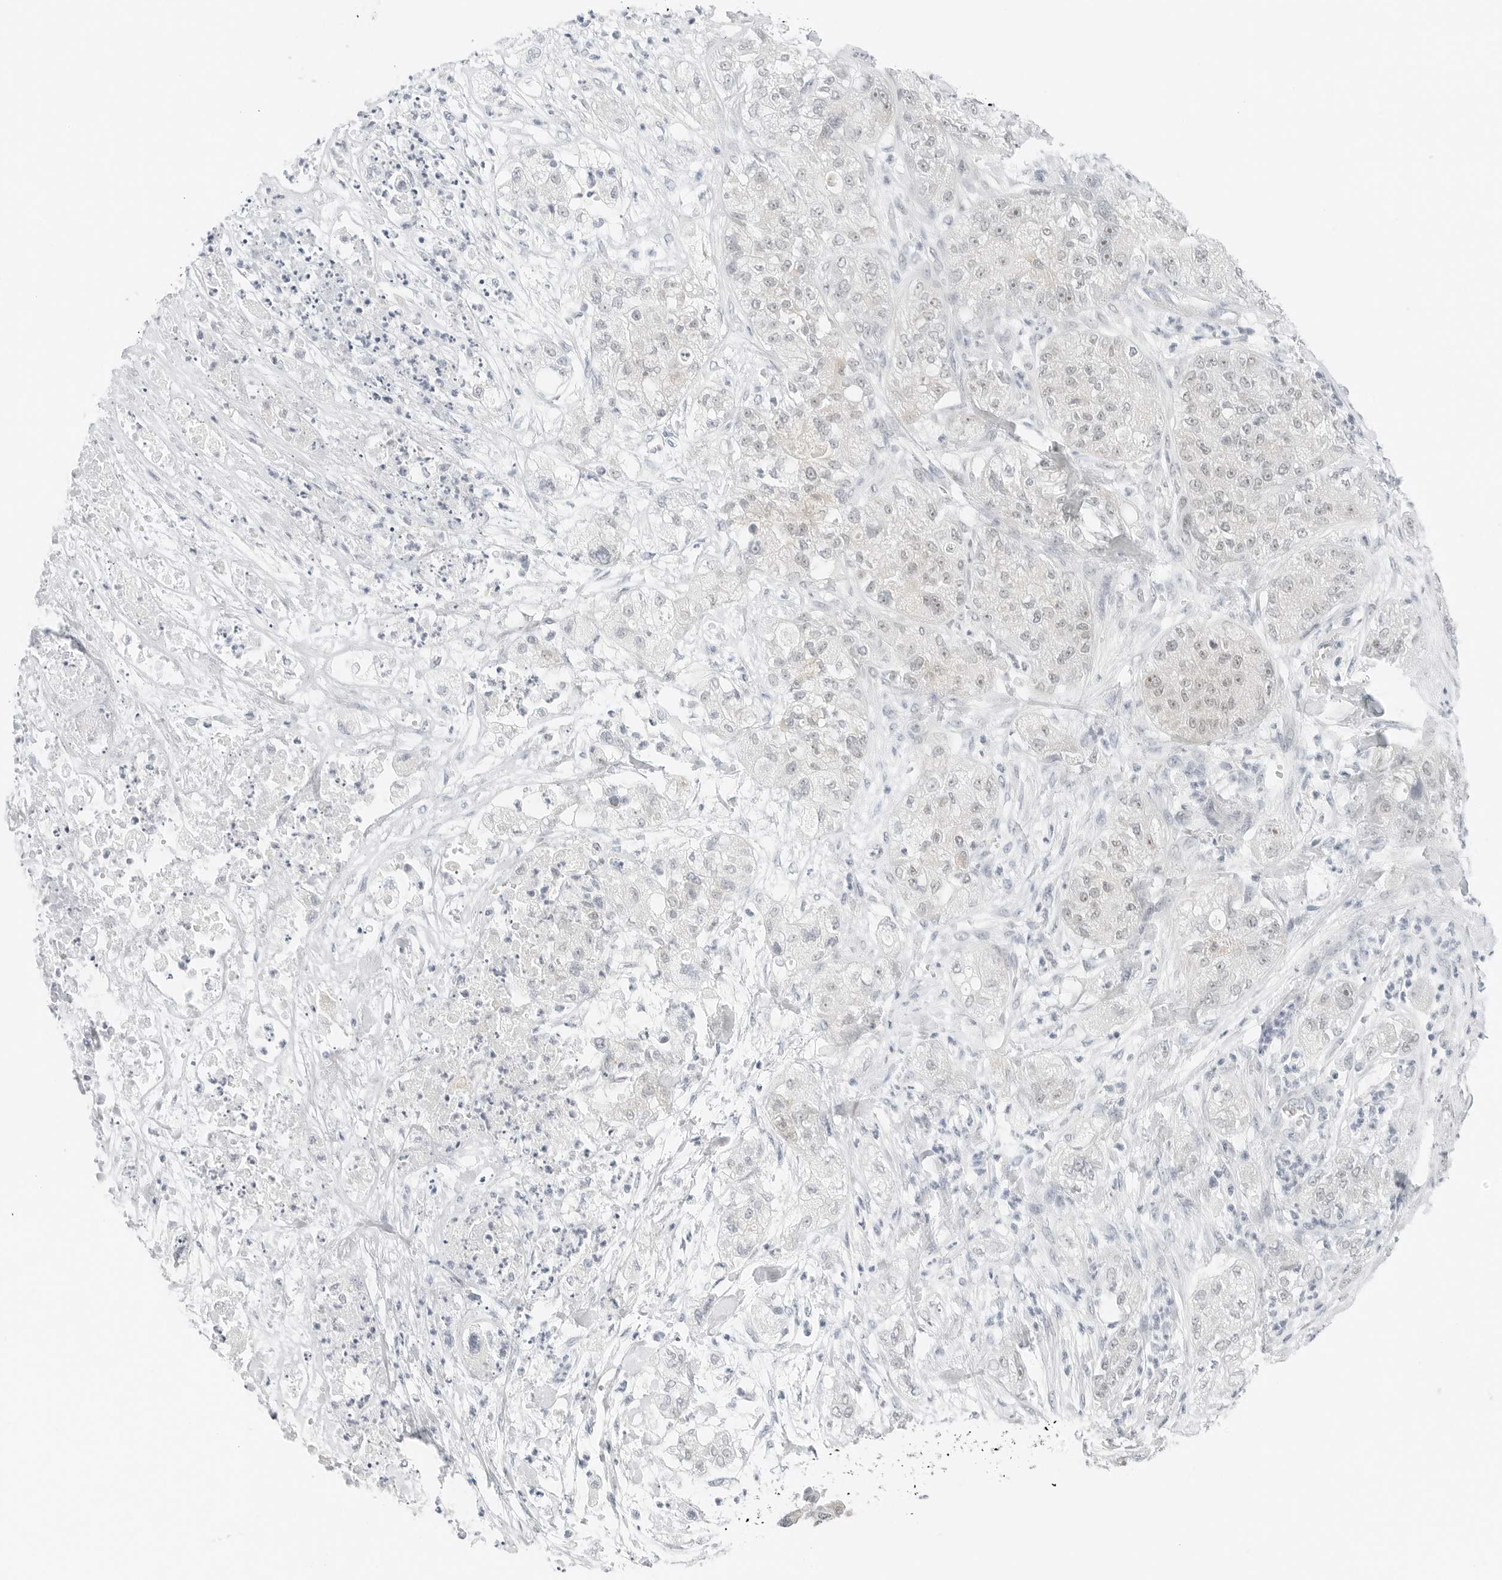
{"staining": {"intensity": "negative", "quantity": "none", "location": "none"}, "tissue": "pancreatic cancer", "cell_type": "Tumor cells", "image_type": "cancer", "snomed": [{"axis": "morphology", "description": "Adenocarcinoma, NOS"}, {"axis": "topography", "description": "Pancreas"}], "caption": "The micrograph reveals no significant staining in tumor cells of pancreatic cancer.", "gene": "CCSAP", "patient": {"sex": "female", "age": 78}}